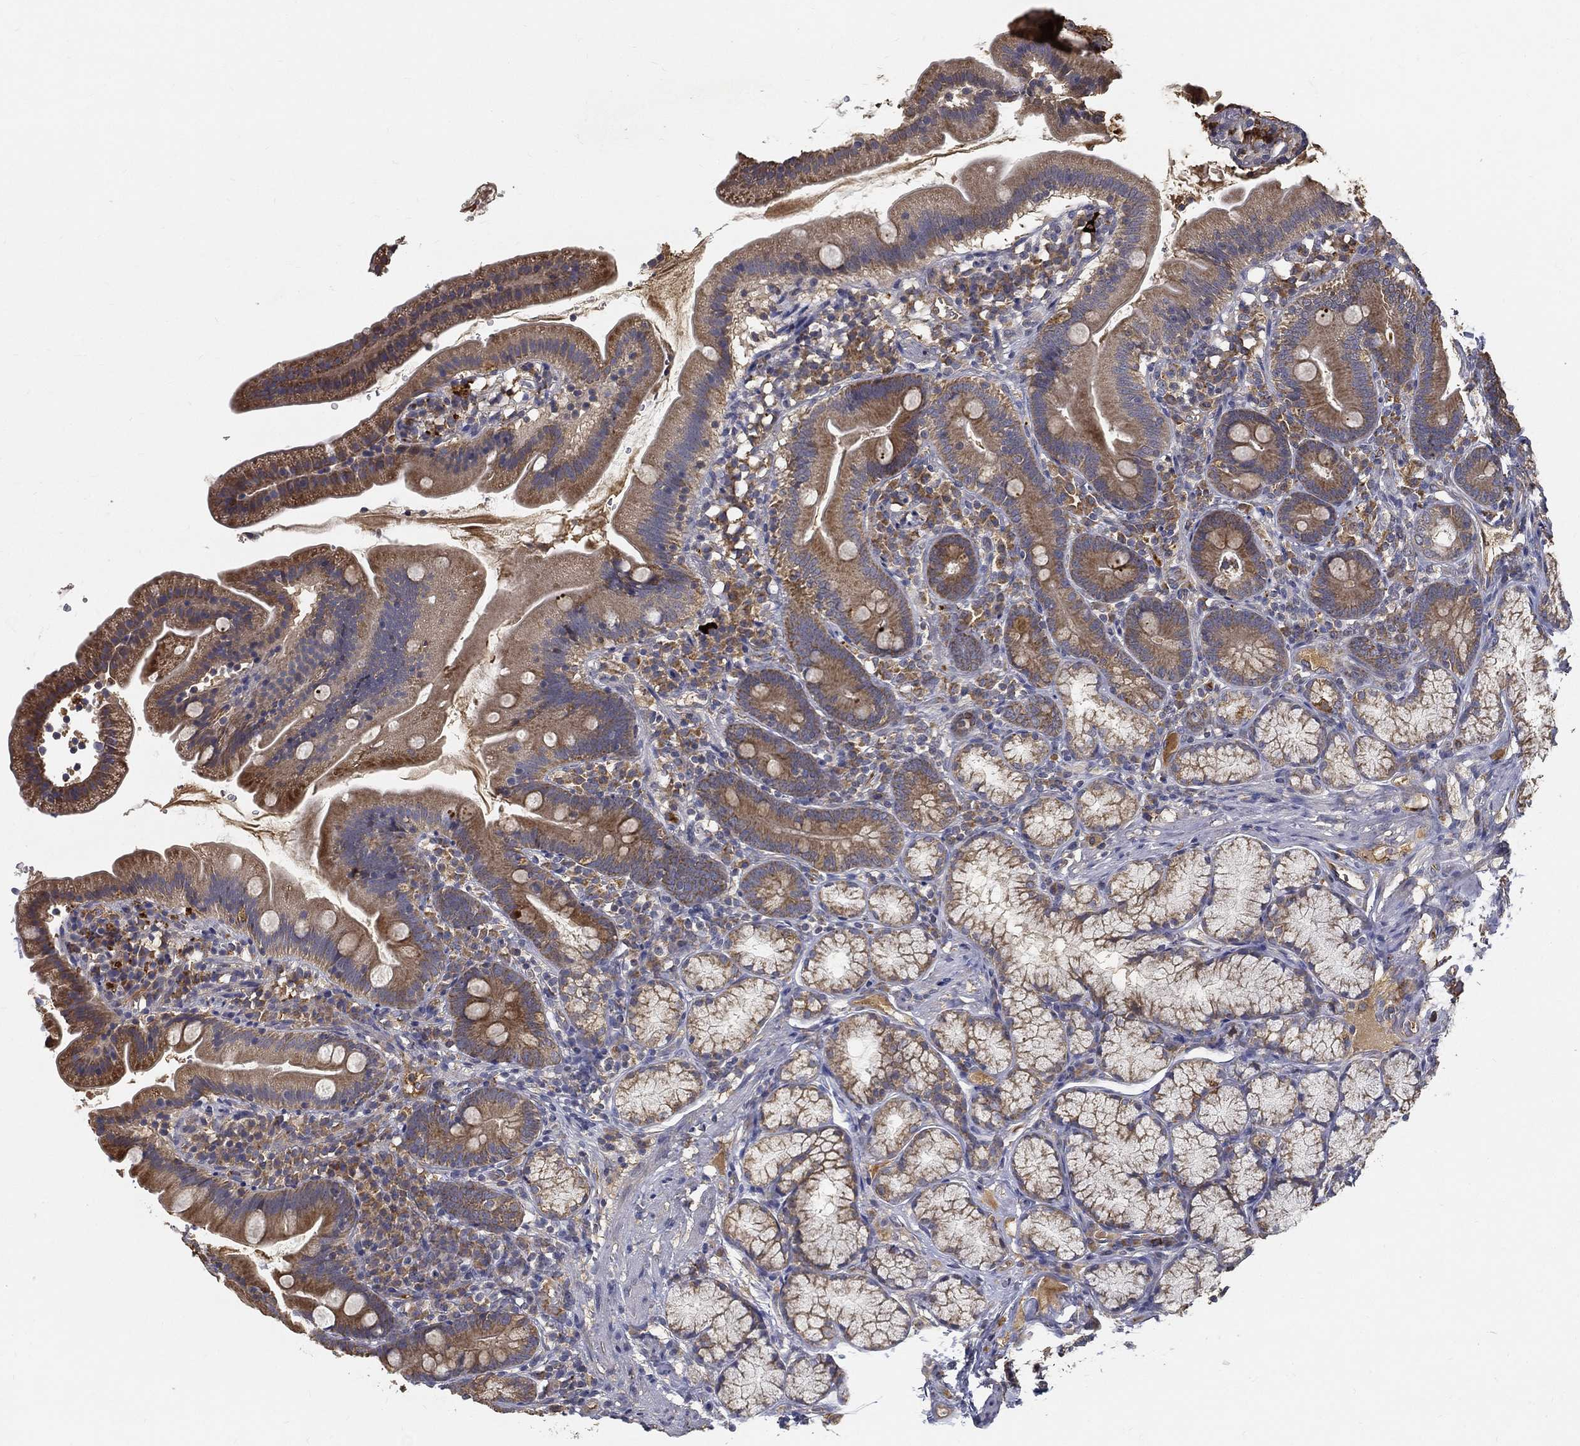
{"staining": {"intensity": "moderate", "quantity": "25%-75%", "location": "cytoplasmic/membranous"}, "tissue": "duodenum", "cell_type": "Glandular cells", "image_type": "normal", "snomed": [{"axis": "morphology", "description": "Normal tissue, NOS"}, {"axis": "topography", "description": "Duodenum"}], "caption": "Immunohistochemistry (IHC) of normal duodenum demonstrates medium levels of moderate cytoplasmic/membranous staining in about 25%-75% of glandular cells.", "gene": "MT", "patient": {"sex": "female", "age": 67}}